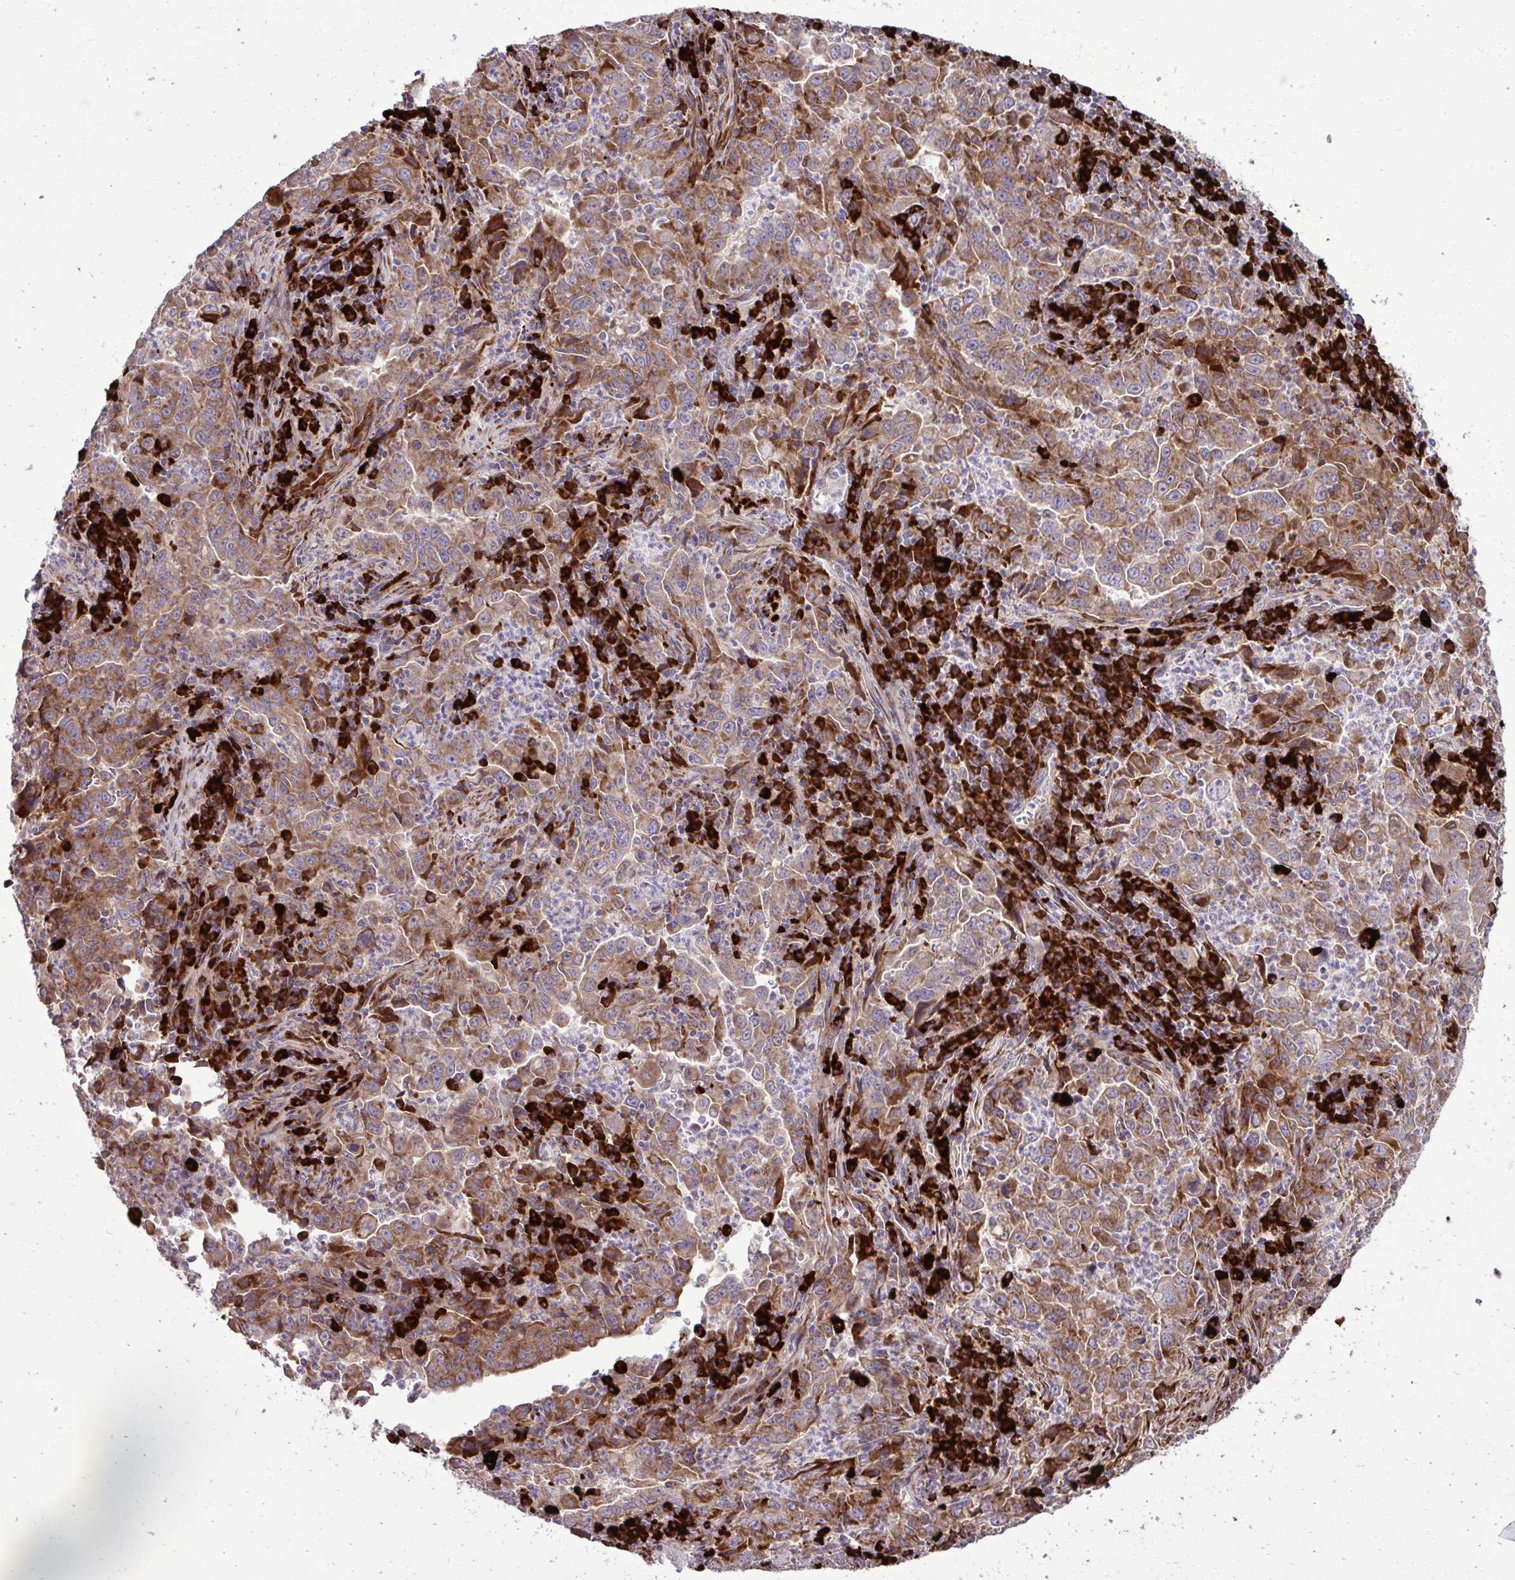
{"staining": {"intensity": "moderate", "quantity": ">75%", "location": "cytoplasmic/membranous"}, "tissue": "lung cancer", "cell_type": "Tumor cells", "image_type": "cancer", "snomed": [{"axis": "morphology", "description": "Adenocarcinoma, NOS"}, {"axis": "topography", "description": "Lung"}], "caption": "Adenocarcinoma (lung) was stained to show a protein in brown. There is medium levels of moderate cytoplasmic/membranous staining in approximately >75% of tumor cells.", "gene": "LIMS1", "patient": {"sex": "male", "age": 67}}